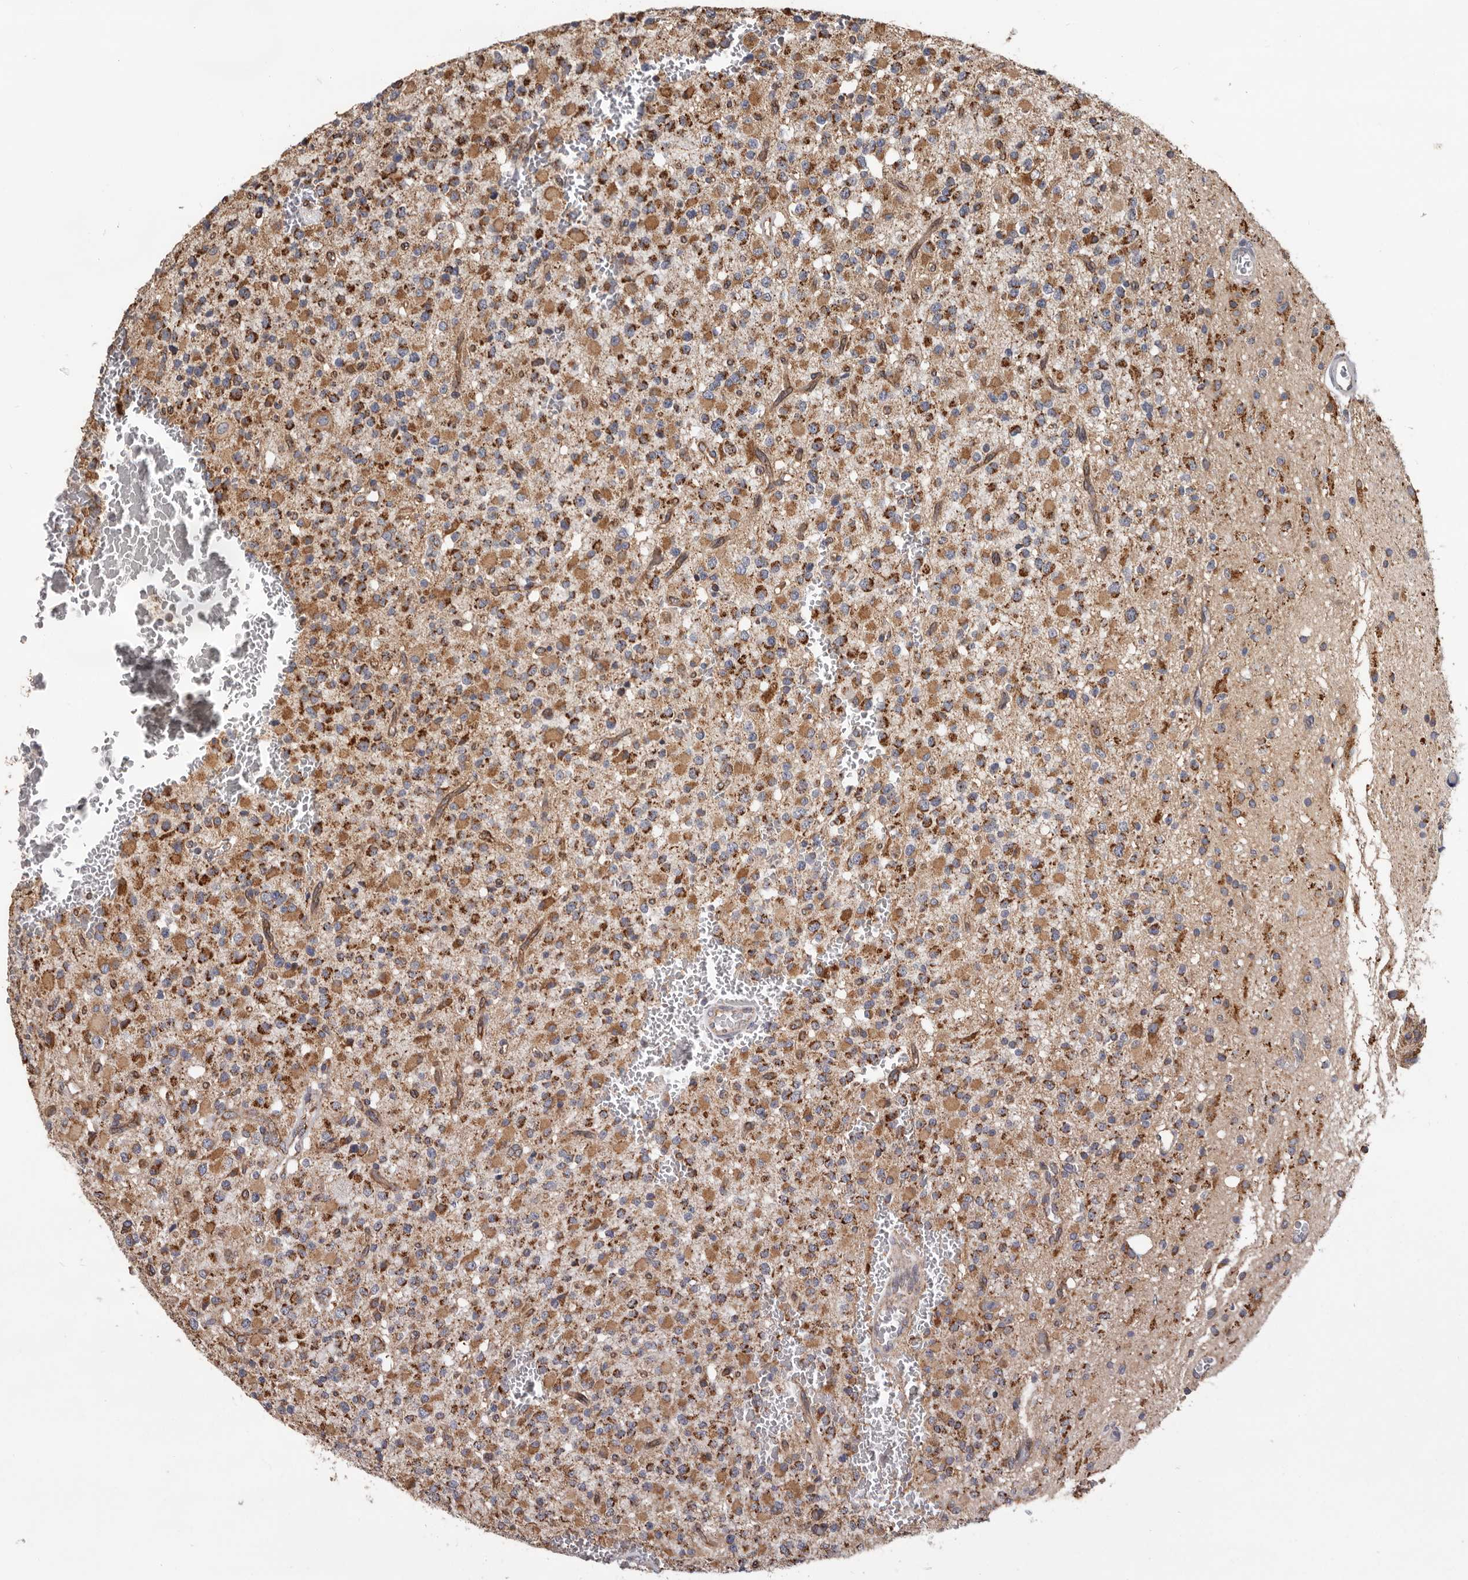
{"staining": {"intensity": "moderate", "quantity": ">75%", "location": "cytoplasmic/membranous"}, "tissue": "glioma", "cell_type": "Tumor cells", "image_type": "cancer", "snomed": [{"axis": "morphology", "description": "Glioma, malignant, High grade"}, {"axis": "topography", "description": "Brain"}], "caption": "A high-resolution micrograph shows IHC staining of glioma, which reveals moderate cytoplasmic/membranous positivity in about >75% of tumor cells.", "gene": "MRPL18", "patient": {"sex": "male", "age": 34}}